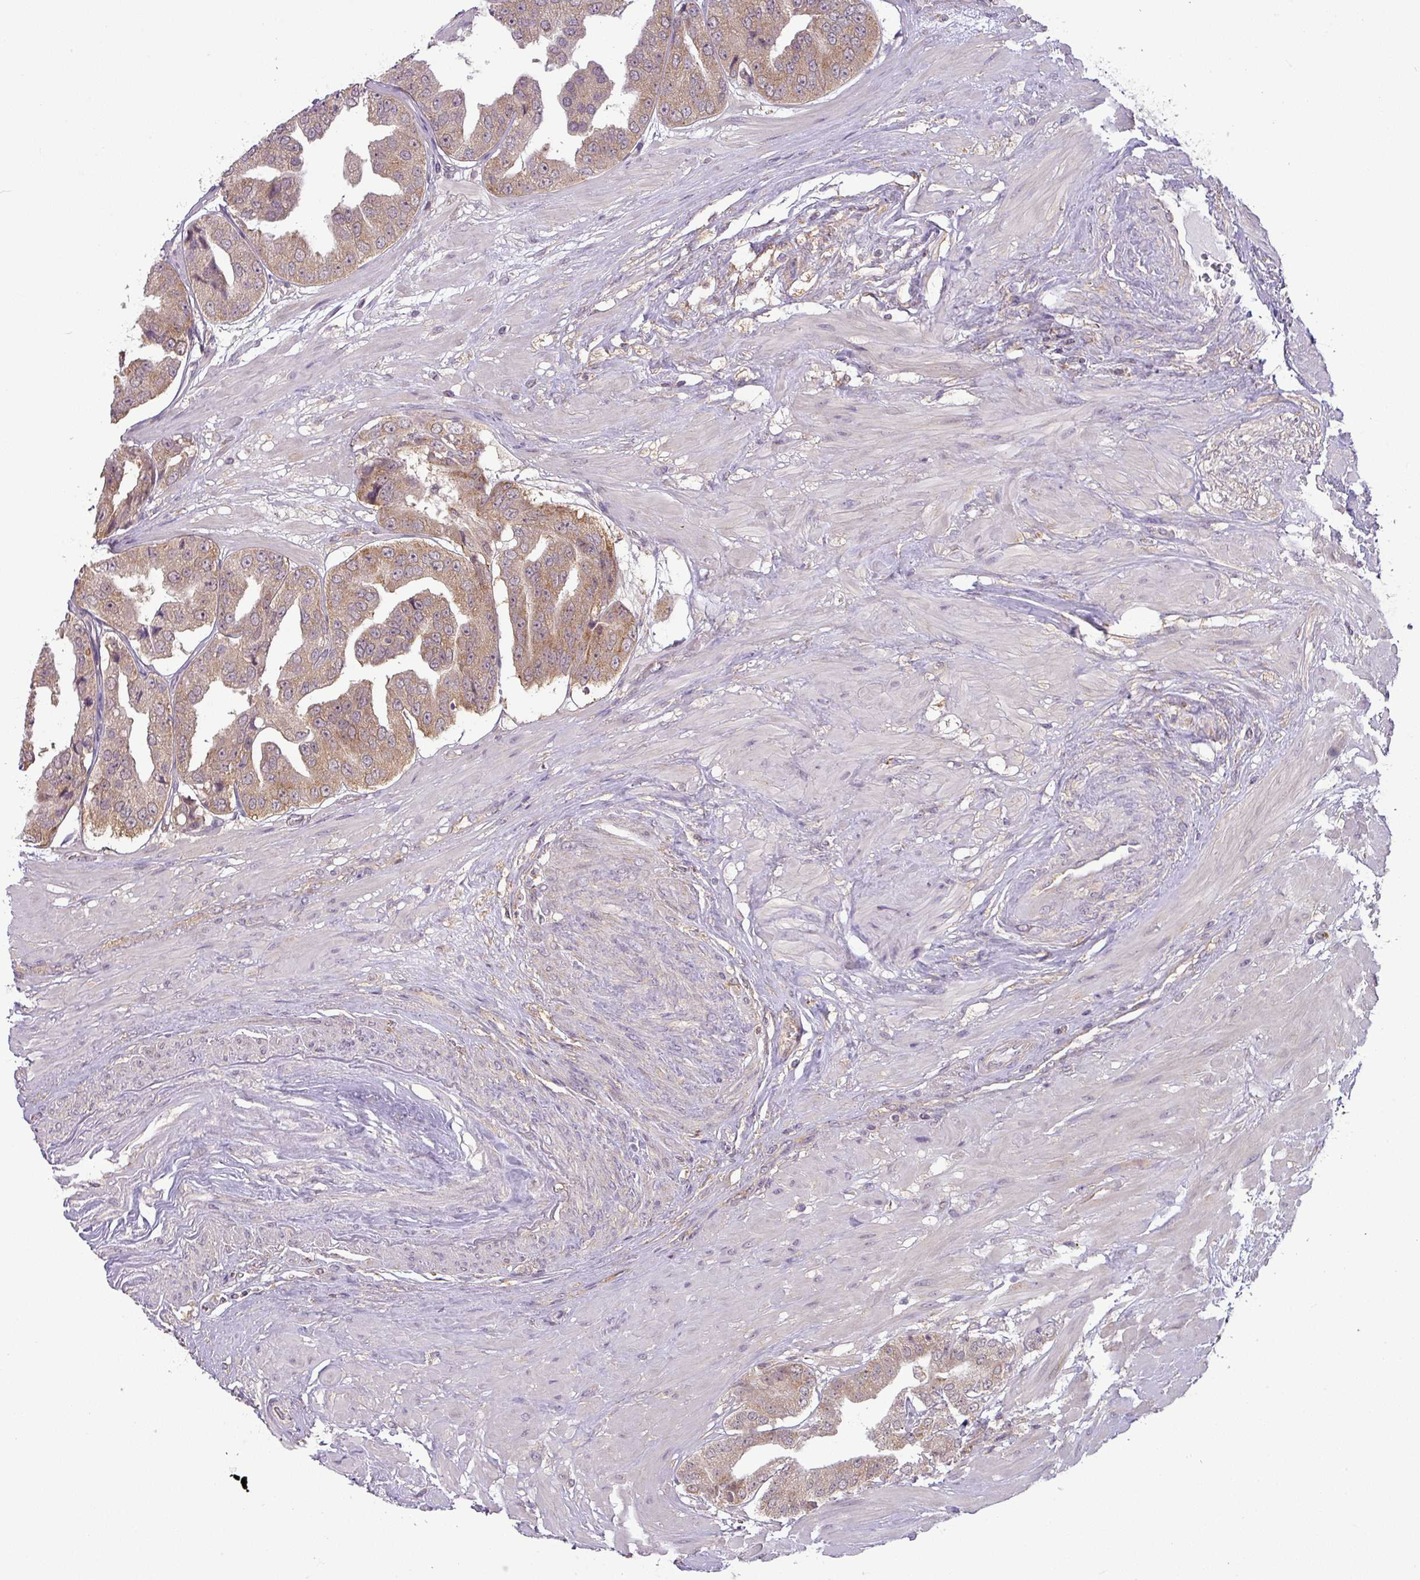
{"staining": {"intensity": "weak", "quantity": "25%-75%", "location": "cytoplasmic/membranous"}, "tissue": "prostate cancer", "cell_type": "Tumor cells", "image_type": "cancer", "snomed": [{"axis": "morphology", "description": "Adenocarcinoma, High grade"}, {"axis": "topography", "description": "Prostate"}], "caption": "Immunohistochemical staining of prostate adenocarcinoma (high-grade) displays low levels of weak cytoplasmic/membranous protein expression in about 25%-75% of tumor cells.", "gene": "GALNT12", "patient": {"sex": "male", "age": 63}}